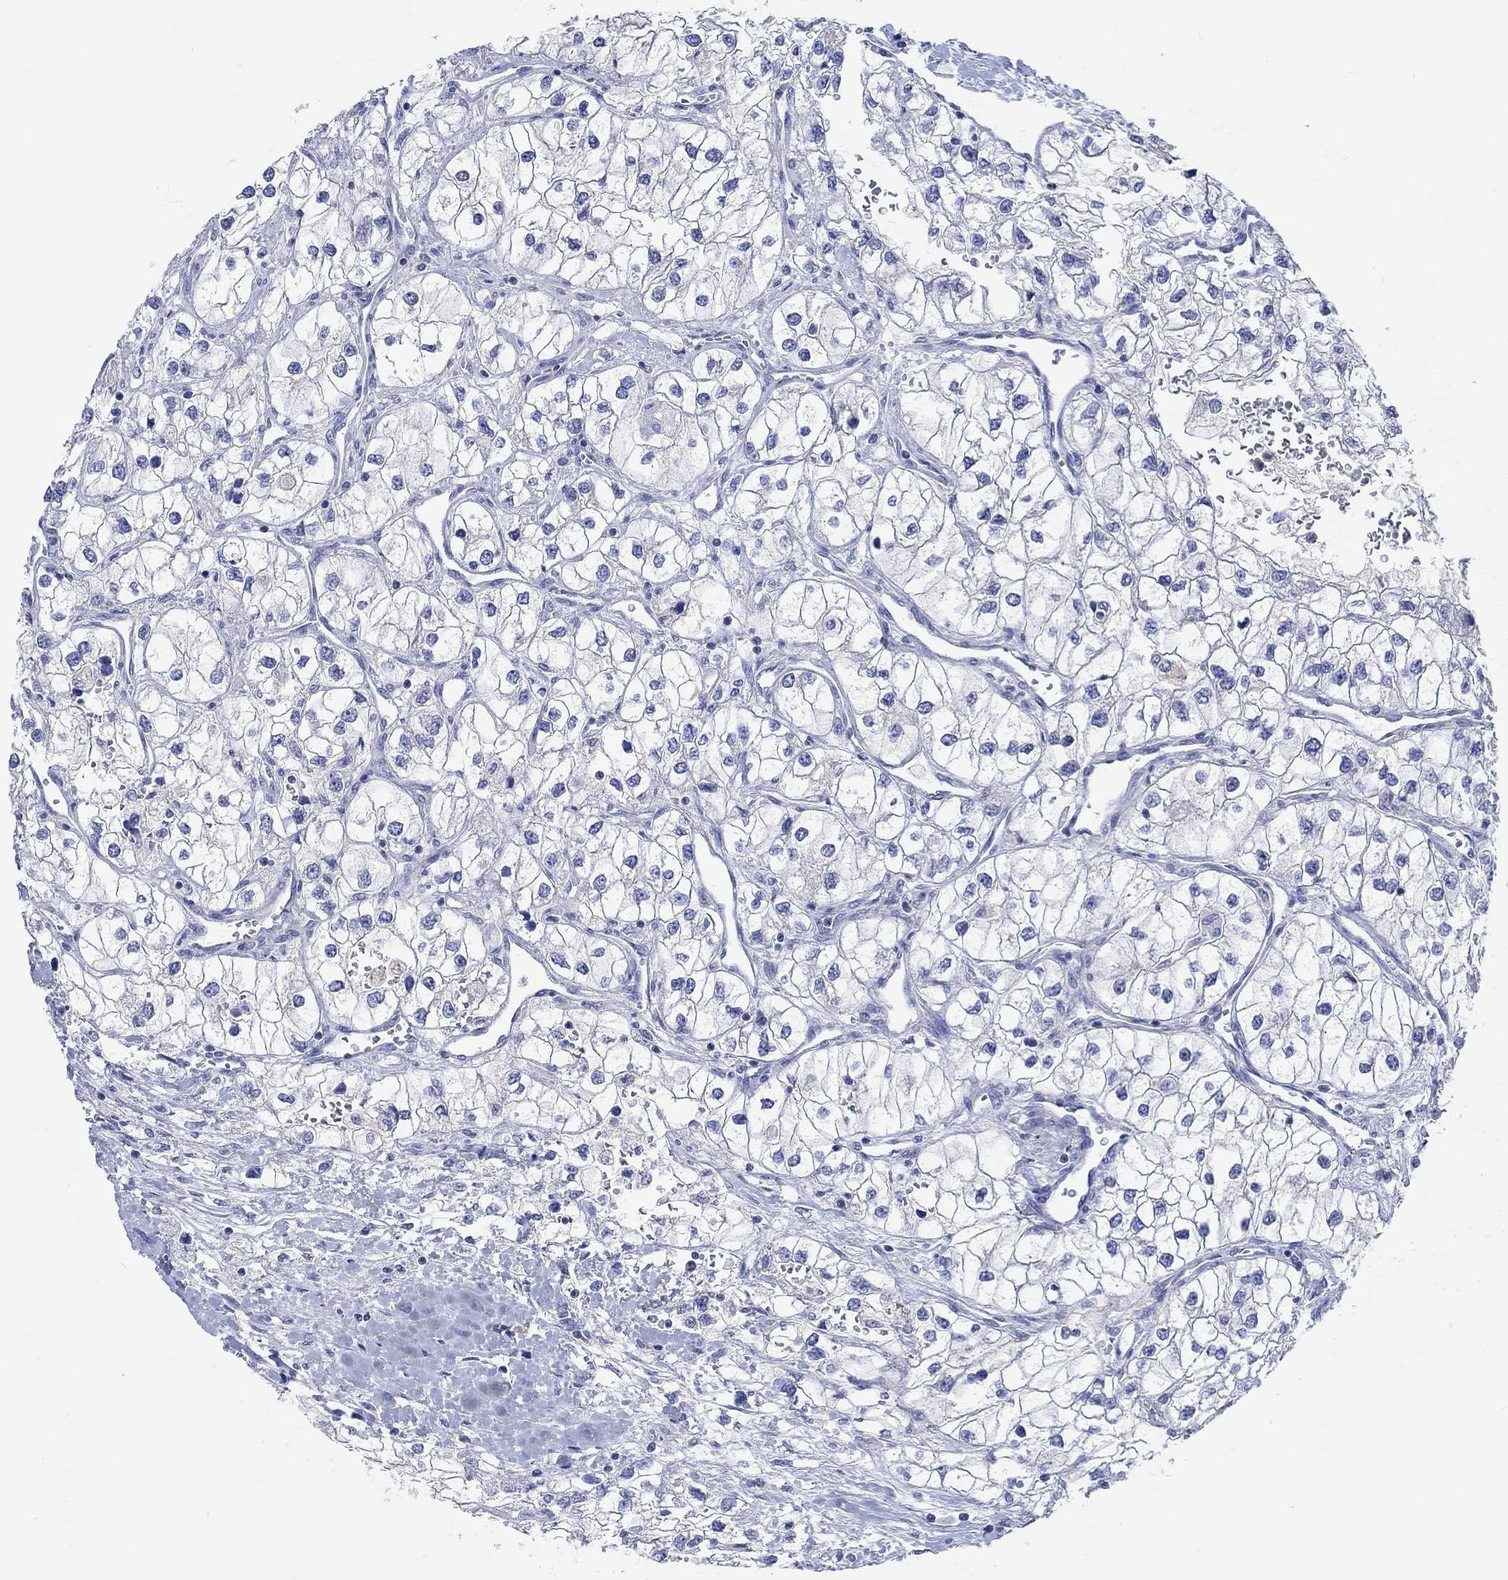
{"staining": {"intensity": "negative", "quantity": "none", "location": "none"}, "tissue": "renal cancer", "cell_type": "Tumor cells", "image_type": "cancer", "snomed": [{"axis": "morphology", "description": "Adenocarcinoma, NOS"}, {"axis": "topography", "description": "Kidney"}], "caption": "There is no significant positivity in tumor cells of adenocarcinoma (renal).", "gene": "GCM1", "patient": {"sex": "male", "age": 59}}